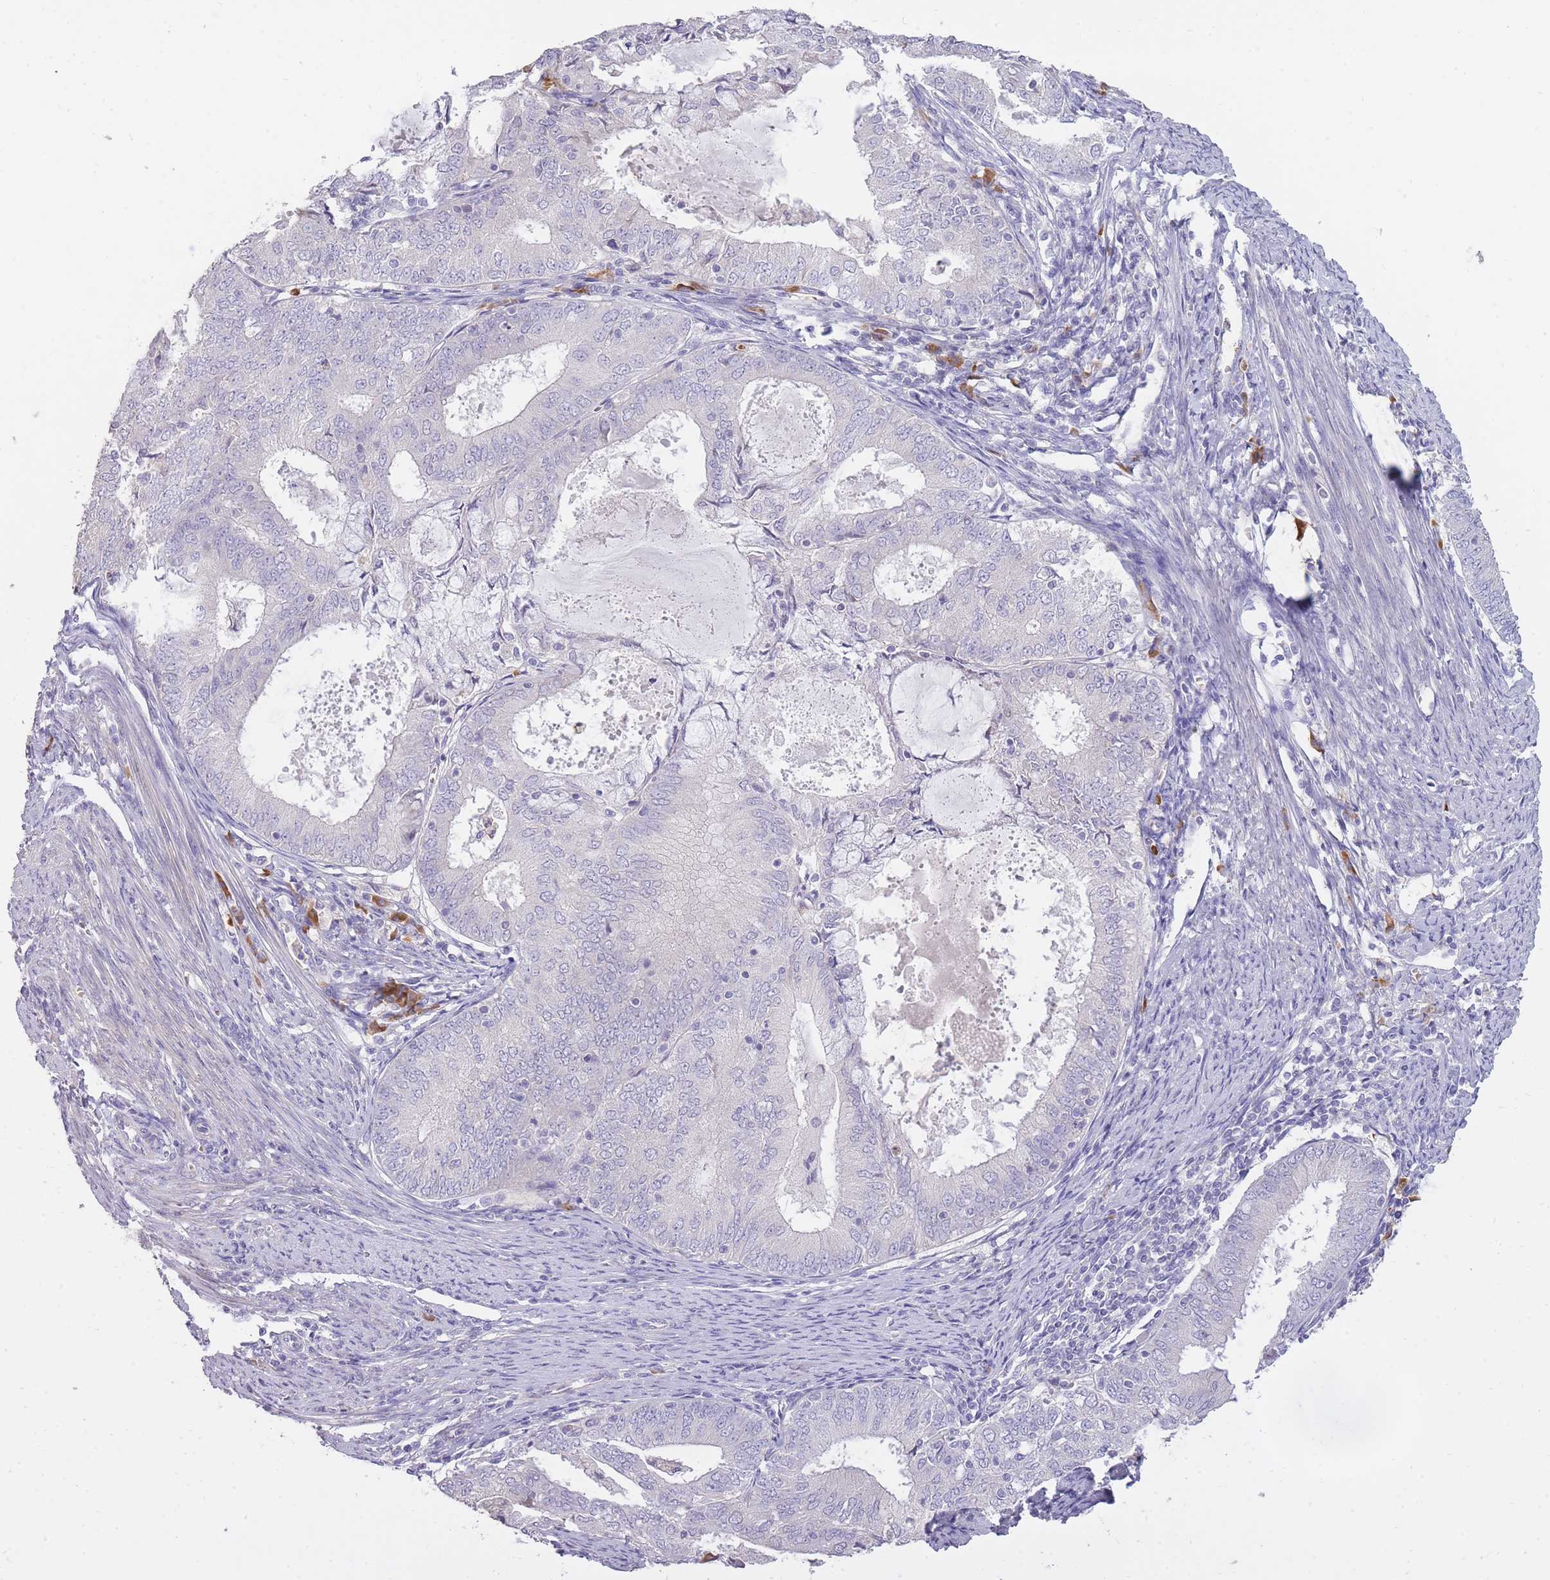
{"staining": {"intensity": "negative", "quantity": "none", "location": "none"}, "tissue": "endometrial cancer", "cell_type": "Tumor cells", "image_type": "cancer", "snomed": [{"axis": "morphology", "description": "Adenocarcinoma, NOS"}, {"axis": "topography", "description": "Endometrium"}], "caption": "The histopathology image reveals no staining of tumor cells in endometrial cancer. Brightfield microscopy of IHC stained with DAB (3,3'-diaminobenzidine) (brown) and hematoxylin (blue), captured at high magnification.", "gene": "FRG2C", "patient": {"sex": "female", "age": 57}}